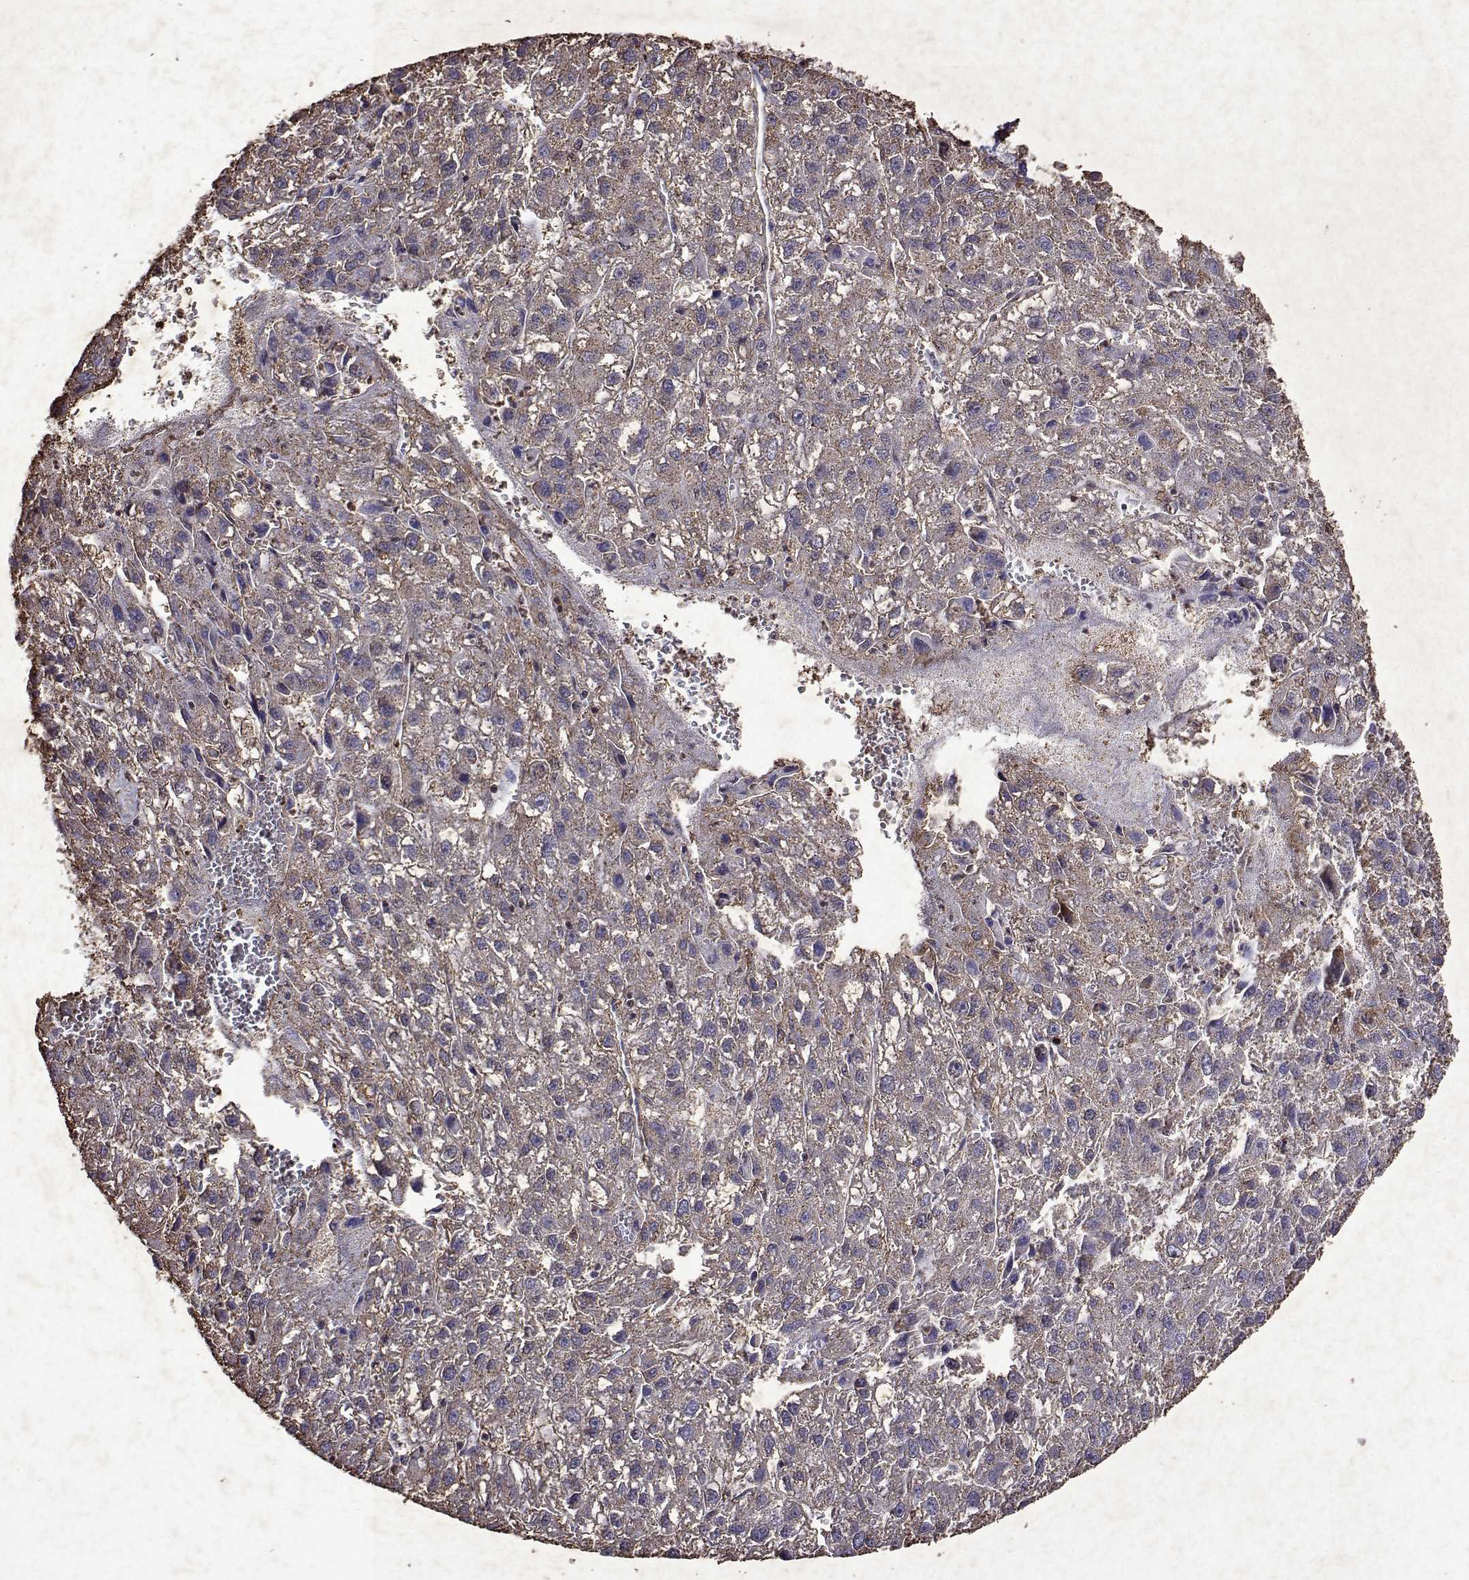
{"staining": {"intensity": "weak", "quantity": "25%-75%", "location": "cytoplasmic/membranous"}, "tissue": "liver cancer", "cell_type": "Tumor cells", "image_type": "cancer", "snomed": [{"axis": "morphology", "description": "Carcinoma, Hepatocellular, NOS"}, {"axis": "topography", "description": "Liver"}], "caption": "The photomicrograph shows a brown stain indicating the presence of a protein in the cytoplasmic/membranous of tumor cells in liver hepatocellular carcinoma.", "gene": "DUSP28", "patient": {"sex": "female", "age": 70}}